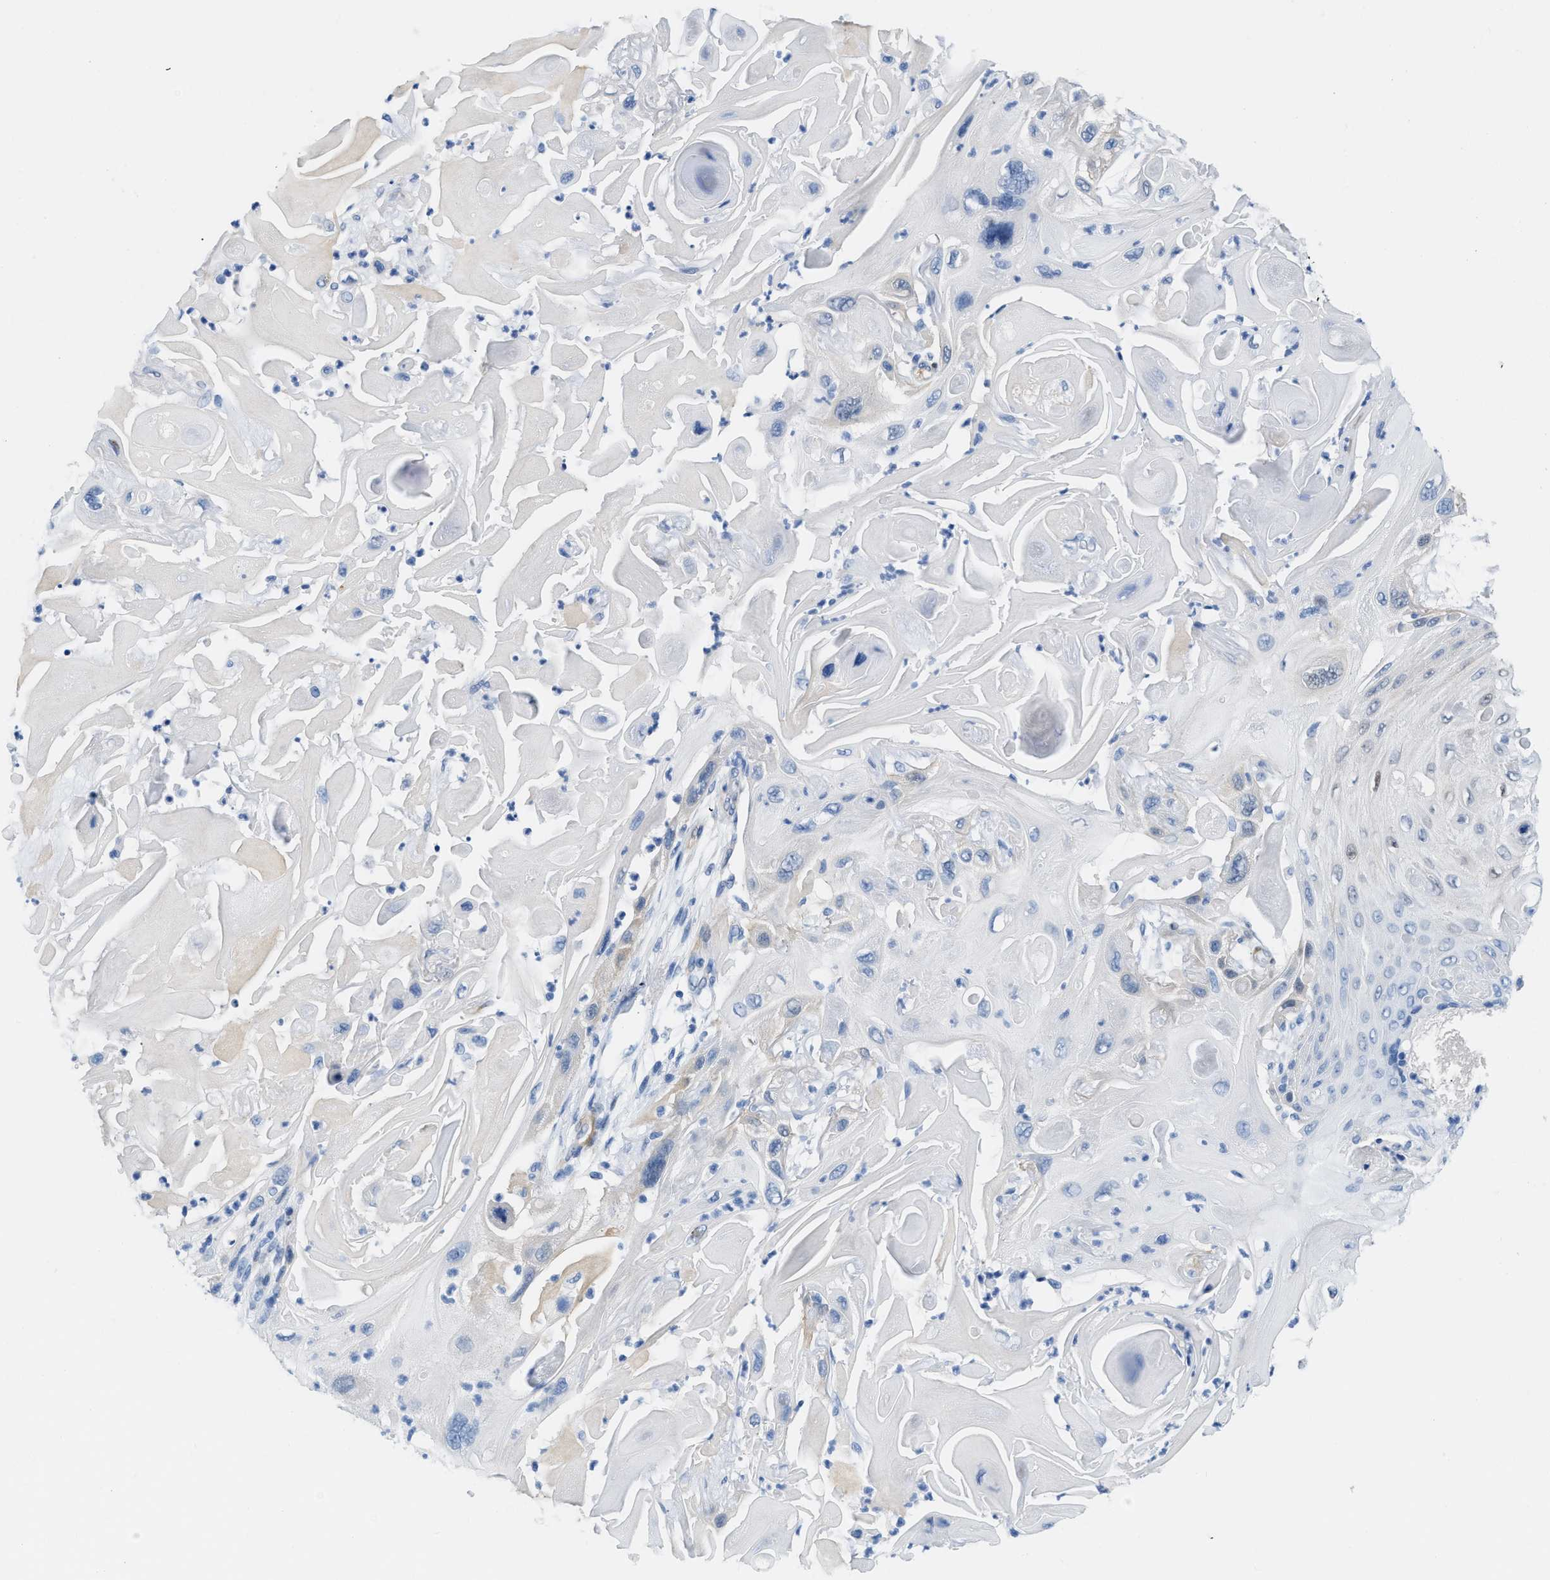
{"staining": {"intensity": "weak", "quantity": "<25%", "location": "cytoplasmic/membranous"}, "tissue": "skin cancer", "cell_type": "Tumor cells", "image_type": "cancer", "snomed": [{"axis": "morphology", "description": "Squamous cell carcinoma, NOS"}, {"axis": "topography", "description": "Skin"}], "caption": "This is an immunohistochemistry image of skin cancer. There is no staining in tumor cells.", "gene": "NKAIN3", "patient": {"sex": "female", "age": 77}}